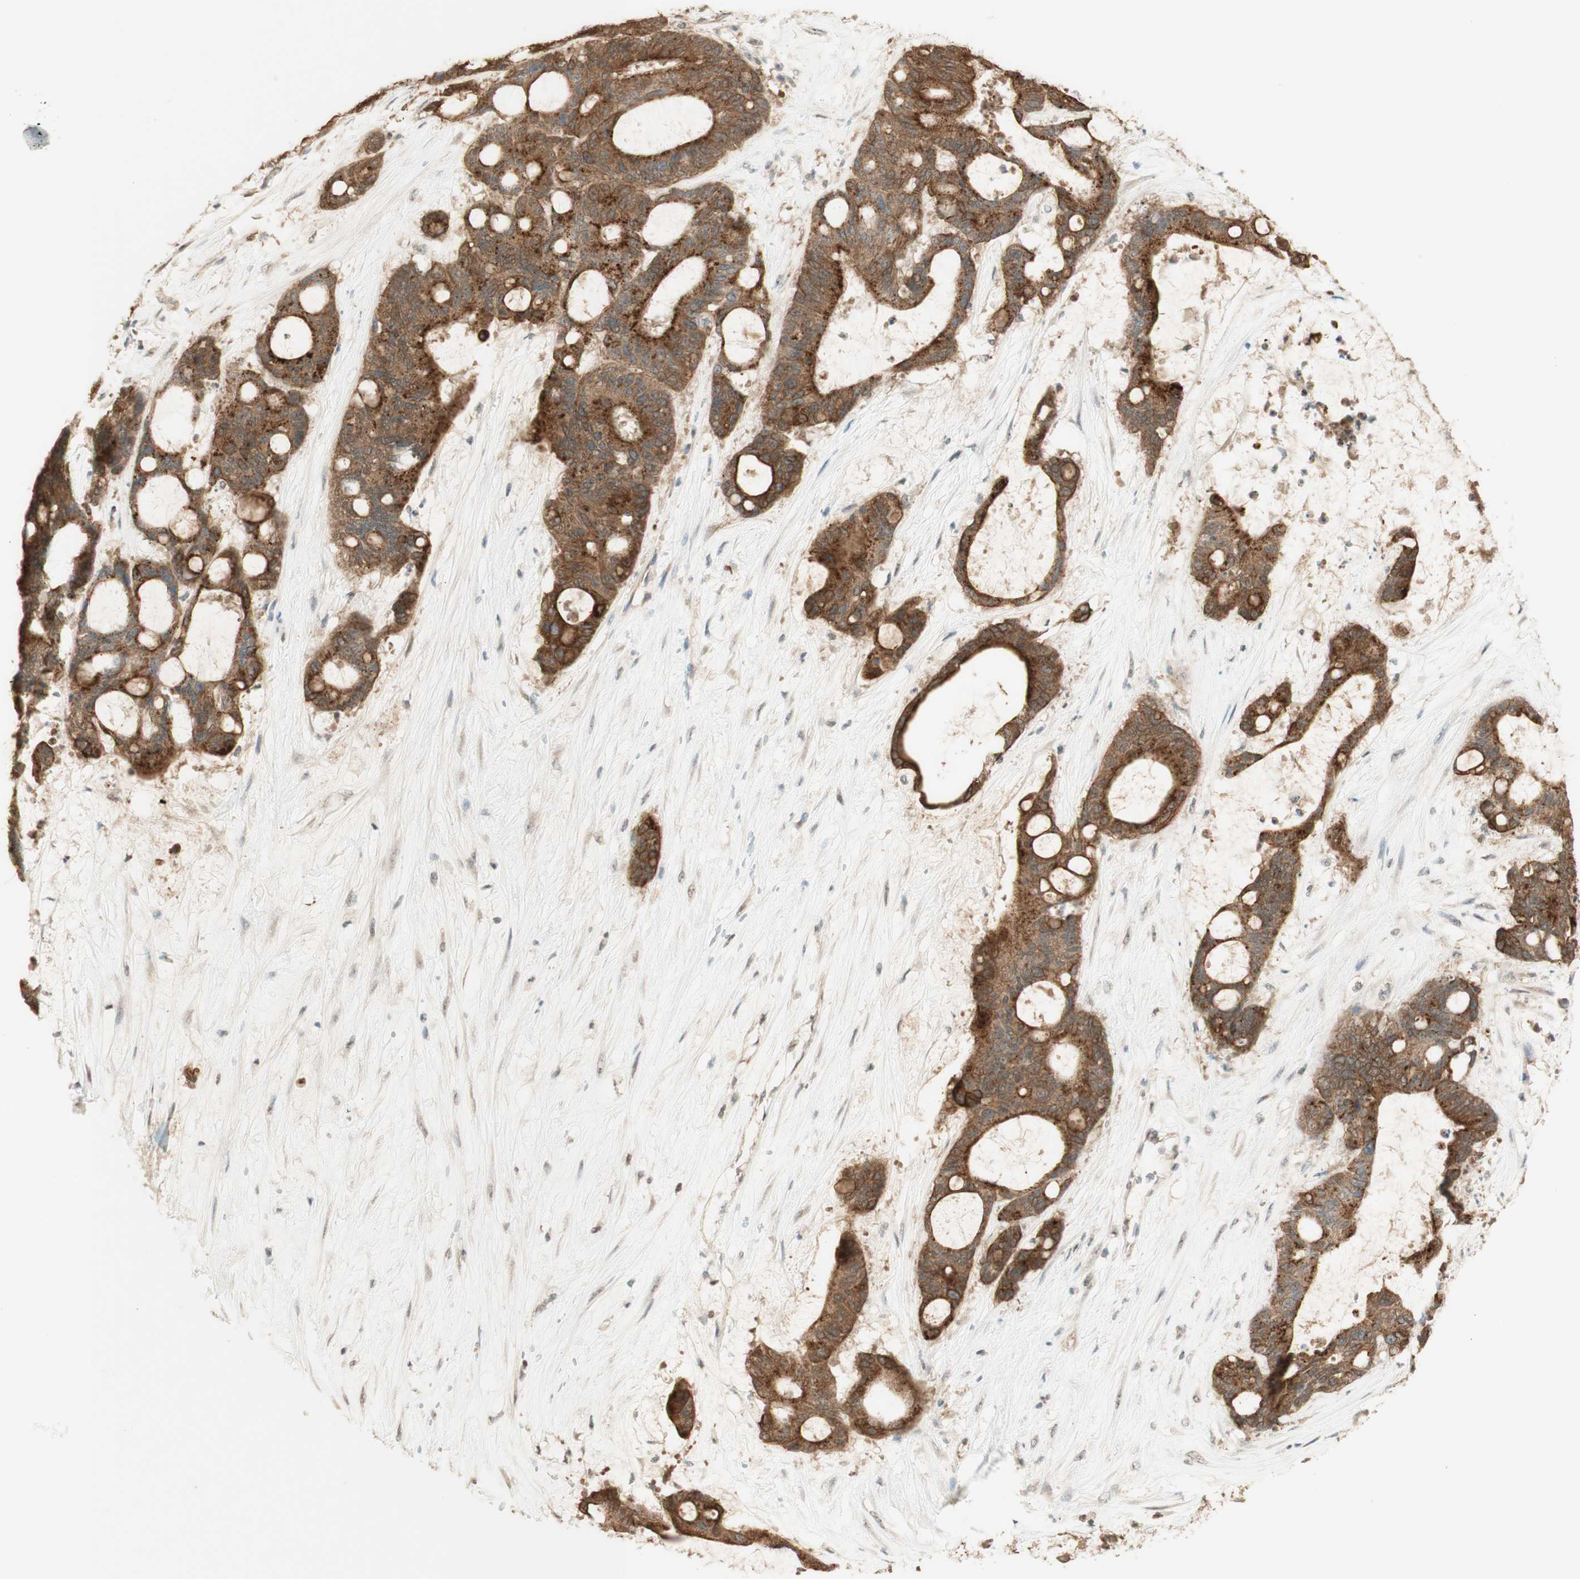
{"staining": {"intensity": "moderate", "quantity": ">75%", "location": "cytoplasmic/membranous"}, "tissue": "liver cancer", "cell_type": "Tumor cells", "image_type": "cancer", "snomed": [{"axis": "morphology", "description": "Cholangiocarcinoma"}, {"axis": "topography", "description": "Liver"}], "caption": "Moderate cytoplasmic/membranous expression for a protein is seen in about >75% of tumor cells of cholangiocarcinoma (liver) using immunohistochemistry (IHC).", "gene": "SPINT2", "patient": {"sex": "female", "age": 73}}